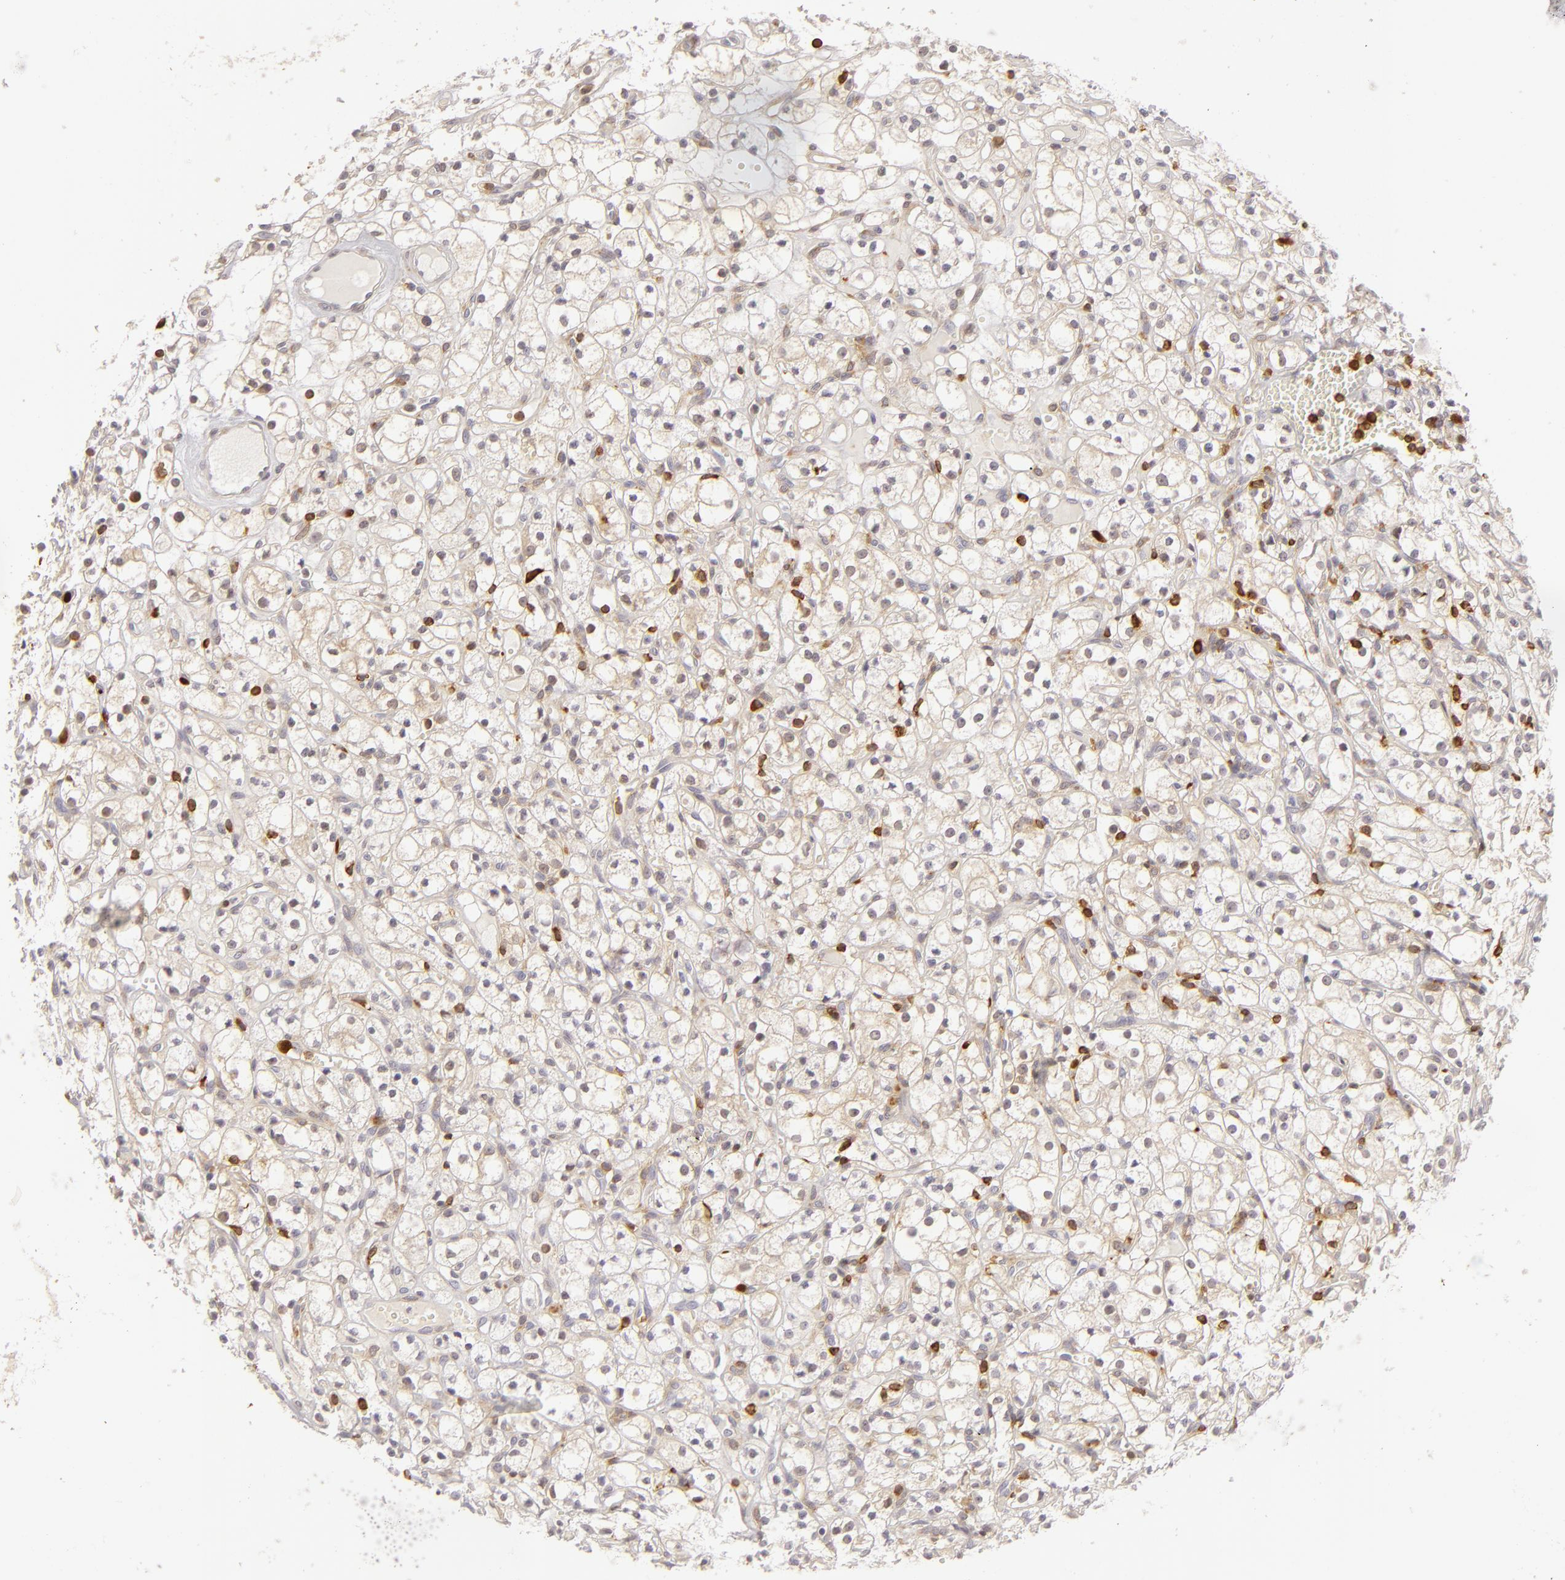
{"staining": {"intensity": "weak", "quantity": "<25%", "location": "cytoplasmic/membranous"}, "tissue": "renal cancer", "cell_type": "Tumor cells", "image_type": "cancer", "snomed": [{"axis": "morphology", "description": "Adenocarcinoma, NOS"}, {"axis": "topography", "description": "Kidney"}], "caption": "This is a micrograph of immunohistochemistry staining of renal cancer, which shows no expression in tumor cells.", "gene": "APOBEC3G", "patient": {"sex": "male", "age": 61}}